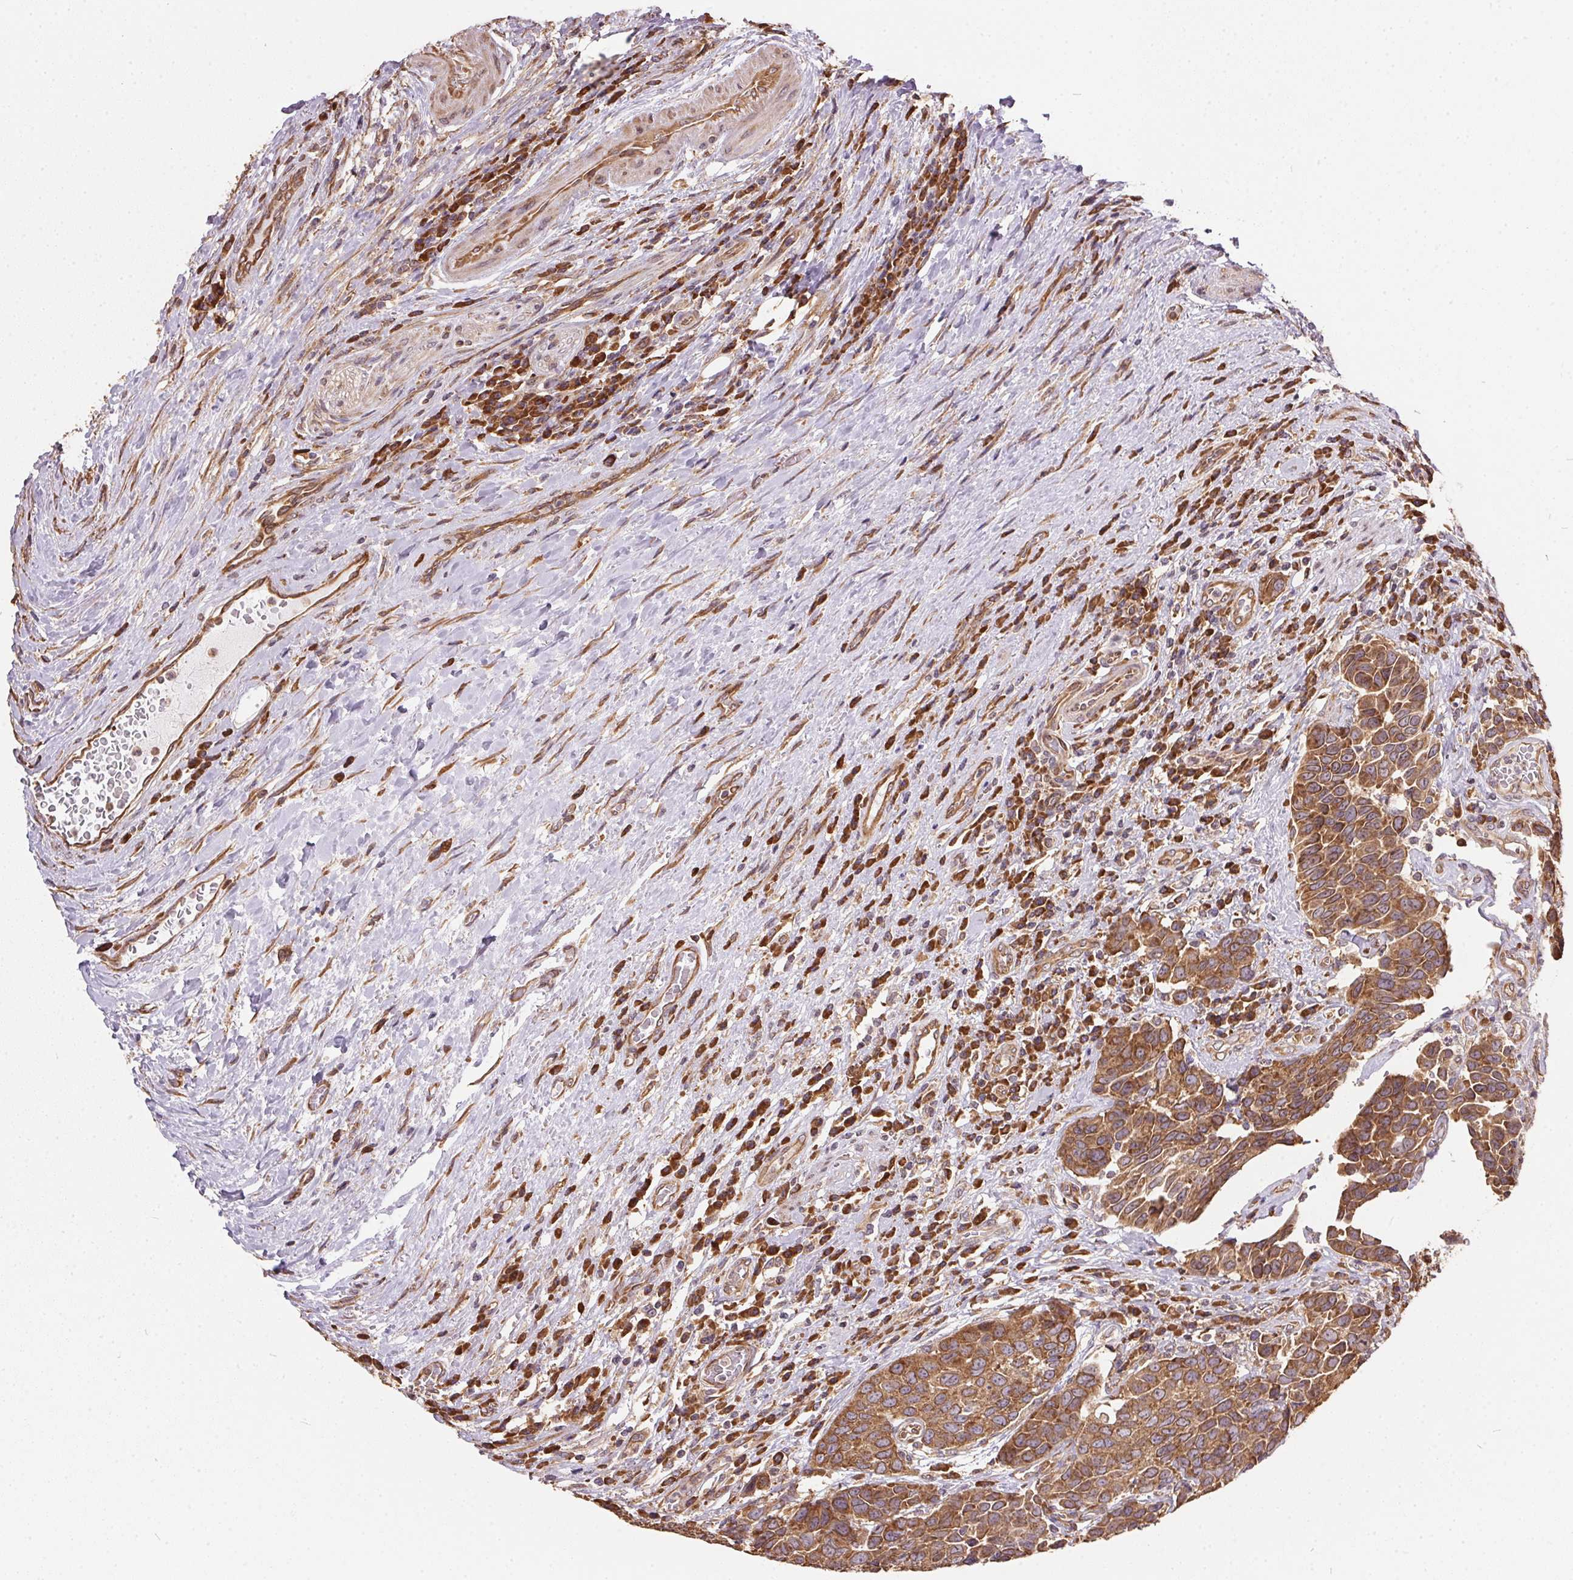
{"staining": {"intensity": "strong", "quantity": ">75%", "location": "cytoplasmic/membranous"}, "tissue": "urothelial cancer", "cell_type": "Tumor cells", "image_type": "cancer", "snomed": [{"axis": "morphology", "description": "Urothelial carcinoma, High grade"}, {"axis": "topography", "description": "Urinary bladder"}], "caption": "Urothelial cancer stained with immunohistochemistry (IHC) shows strong cytoplasmic/membranous expression in approximately >75% of tumor cells.", "gene": "EIF2S1", "patient": {"sex": "female", "age": 70}}